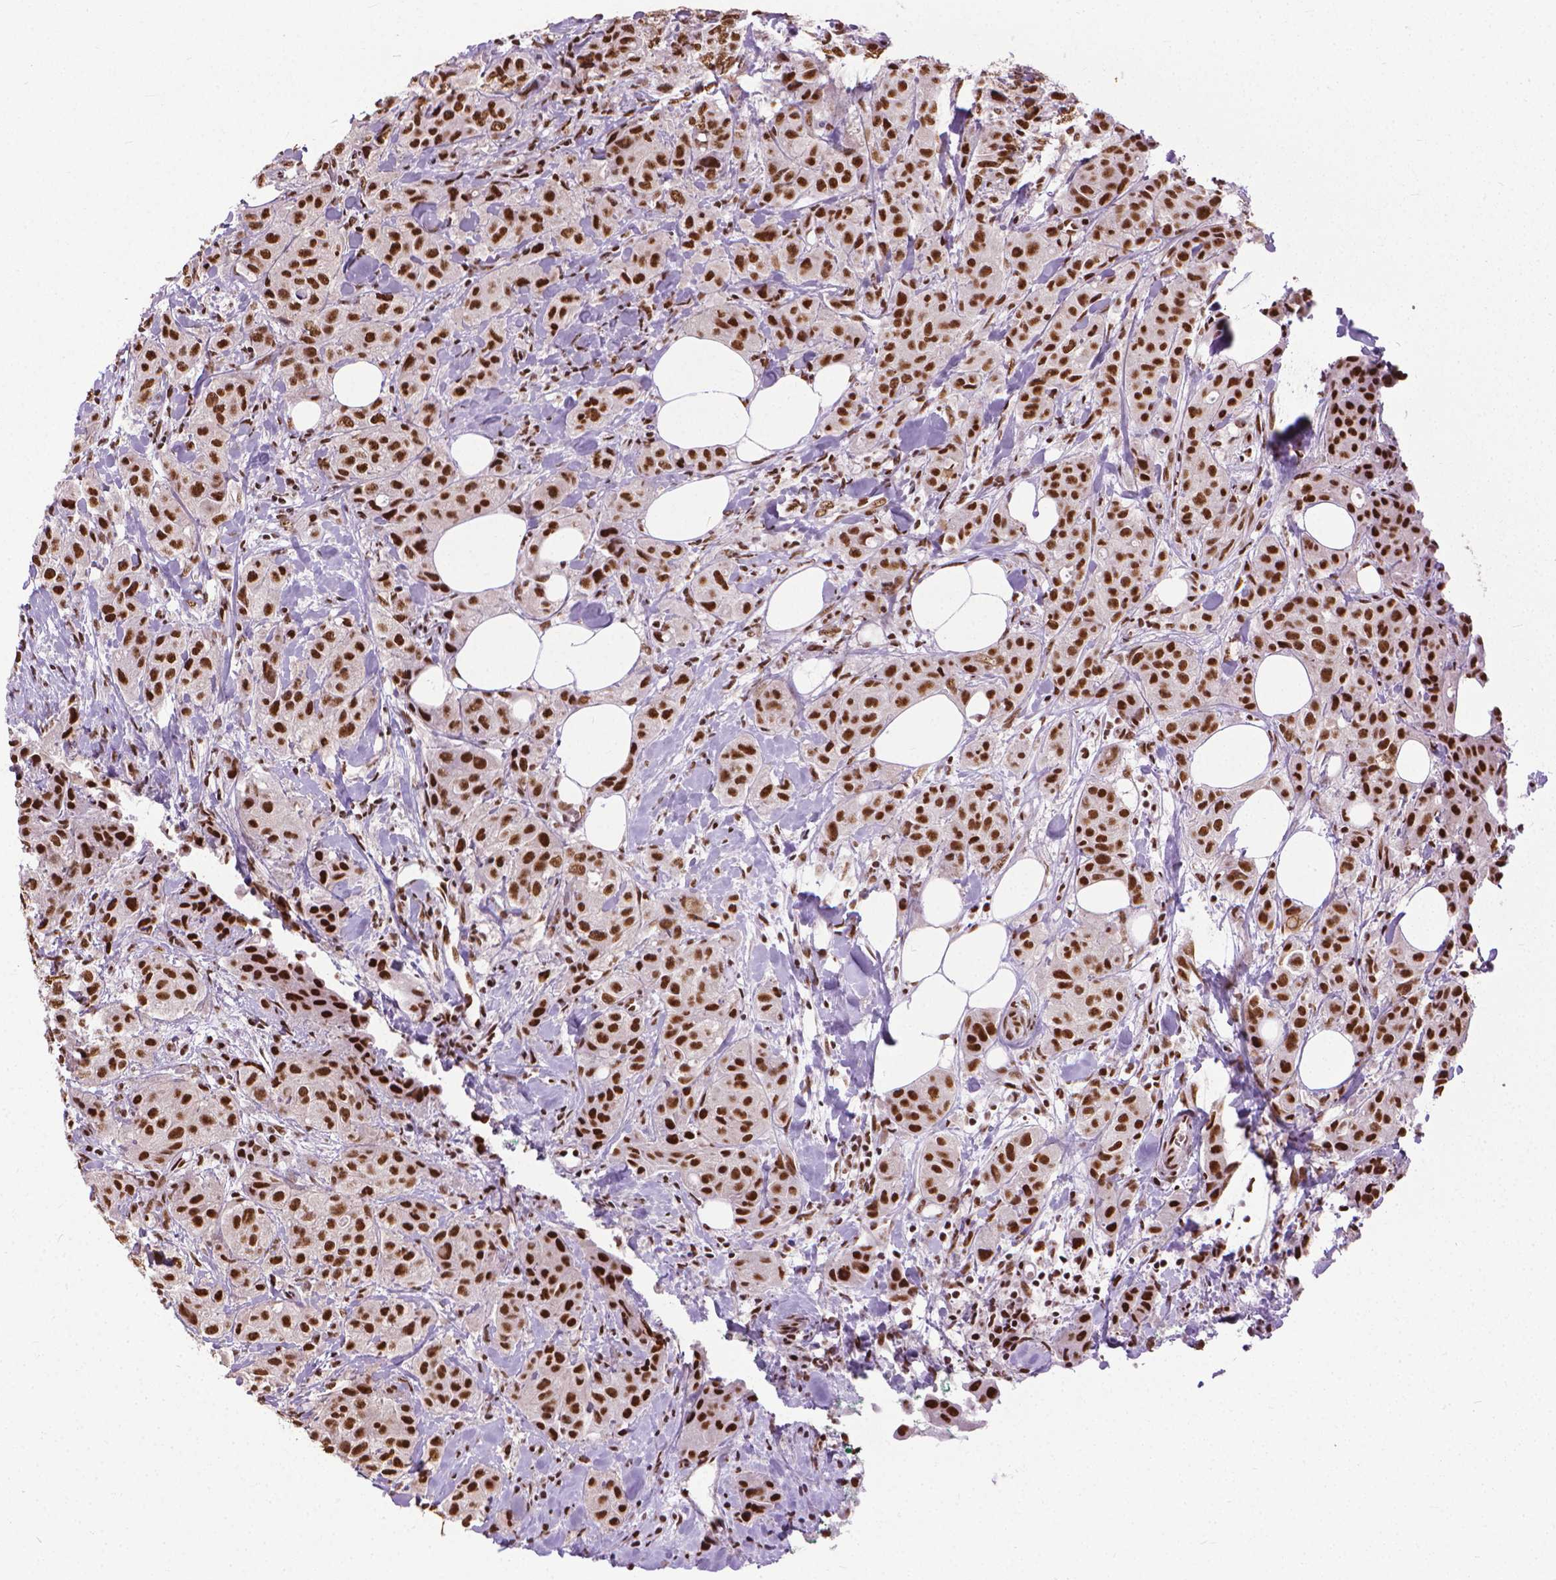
{"staining": {"intensity": "strong", "quantity": ">75%", "location": "nuclear"}, "tissue": "breast cancer", "cell_type": "Tumor cells", "image_type": "cancer", "snomed": [{"axis": "morphology", "description": "Duct carcinoma"}, {"axis": "topography", "description": "Breast"}], "caption": "IHC of breast cancer (invasive ductal carcinoma) reveals high levels of strong nuclear expression in about >75% of tumor cells.", "gene": "AKAP8", "patient": {"sex": "female", "age": 43}}